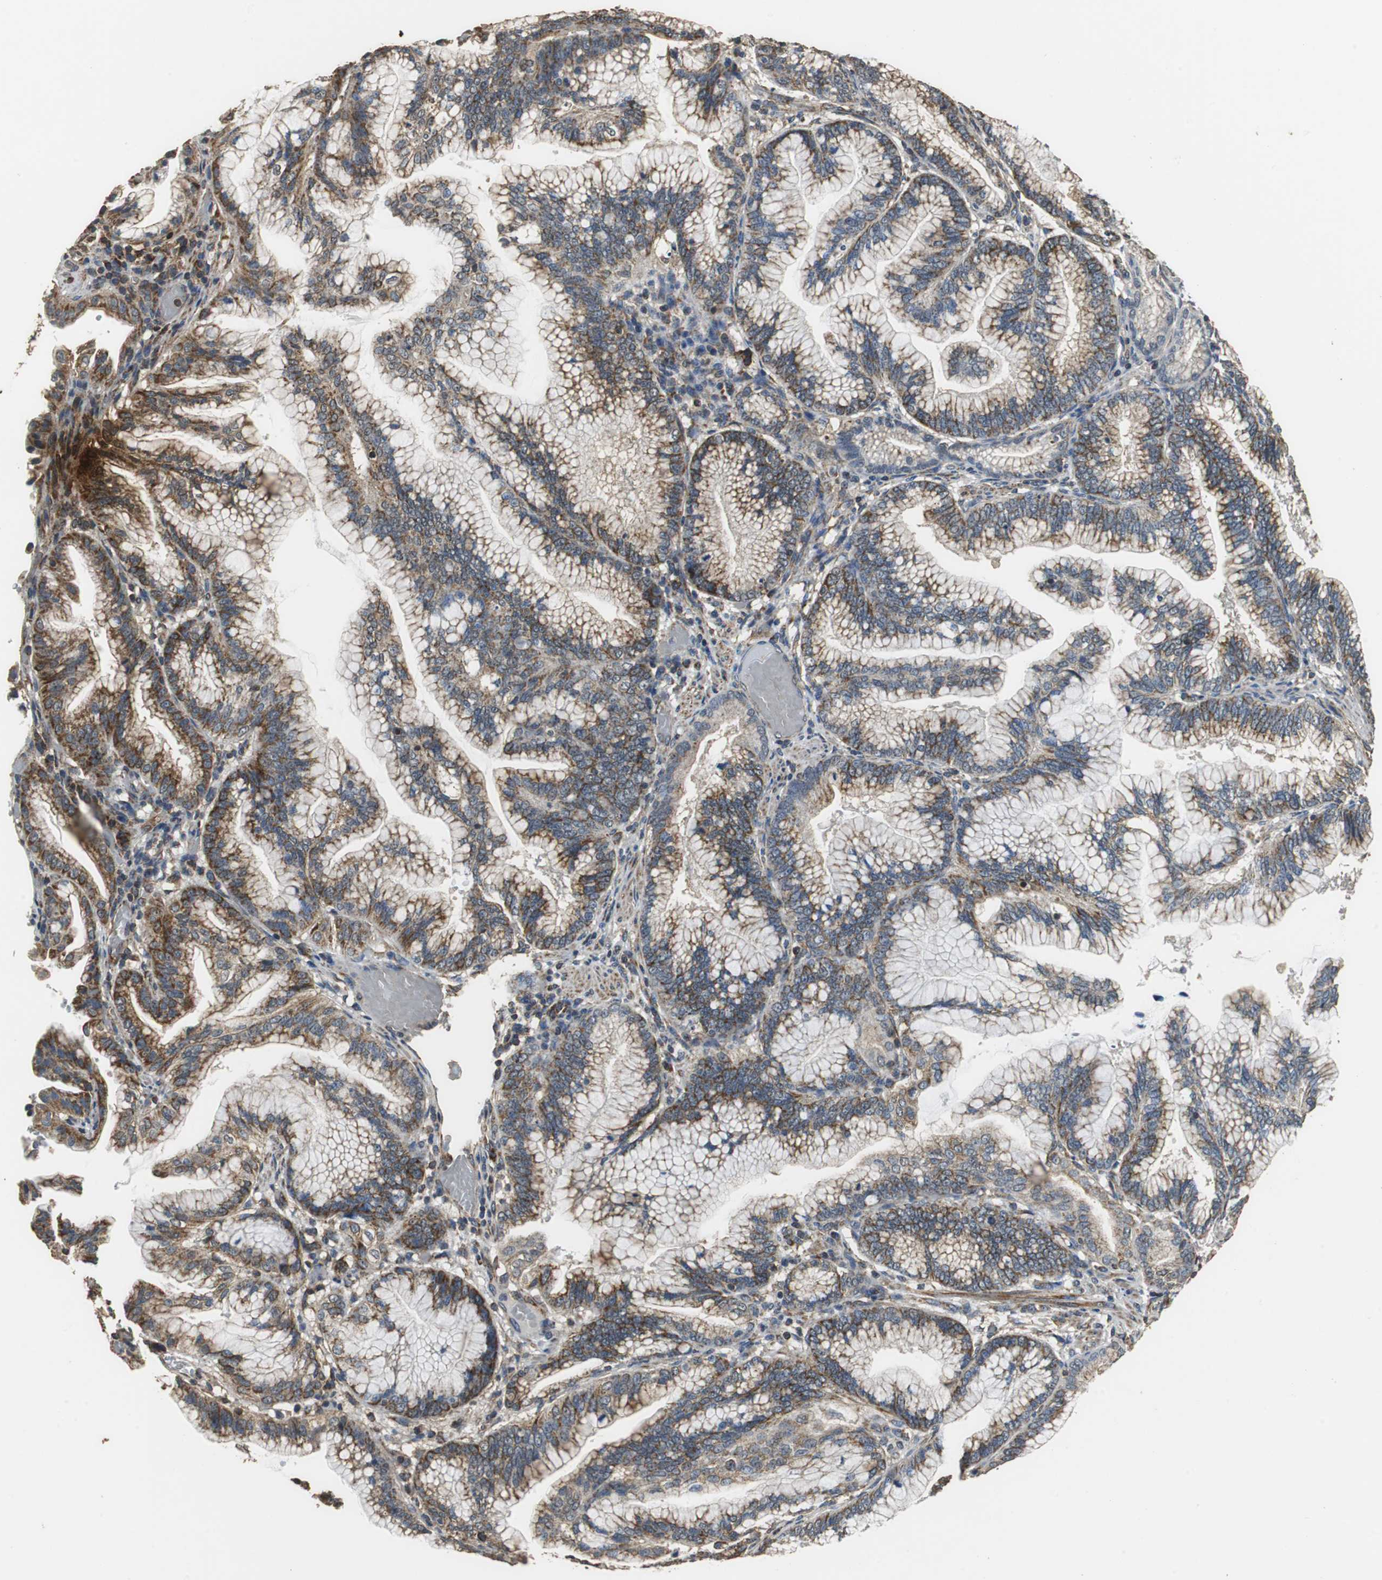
{"staining": {"intensity": "moderate", "quantity": "25%-75%", "location": "cytoplasmic/membranous"}, "tissue": "pancreatic cancer", "cell_type": "Tumor cells", "image_type": "cancer", "snomed": [{"axis": "morphology", "description": "Adenocarcinoma, NOS"}, {"axis": "topography", "description": "Pancreas"}], "caption": "A medium amount of moderate cytoplasmic/membranous expression is present in about 25%-75% of tumor cells in pancreatic cancer tissue.", "gene": "NNT", "patient": {"sex": "female", "age": 64}}